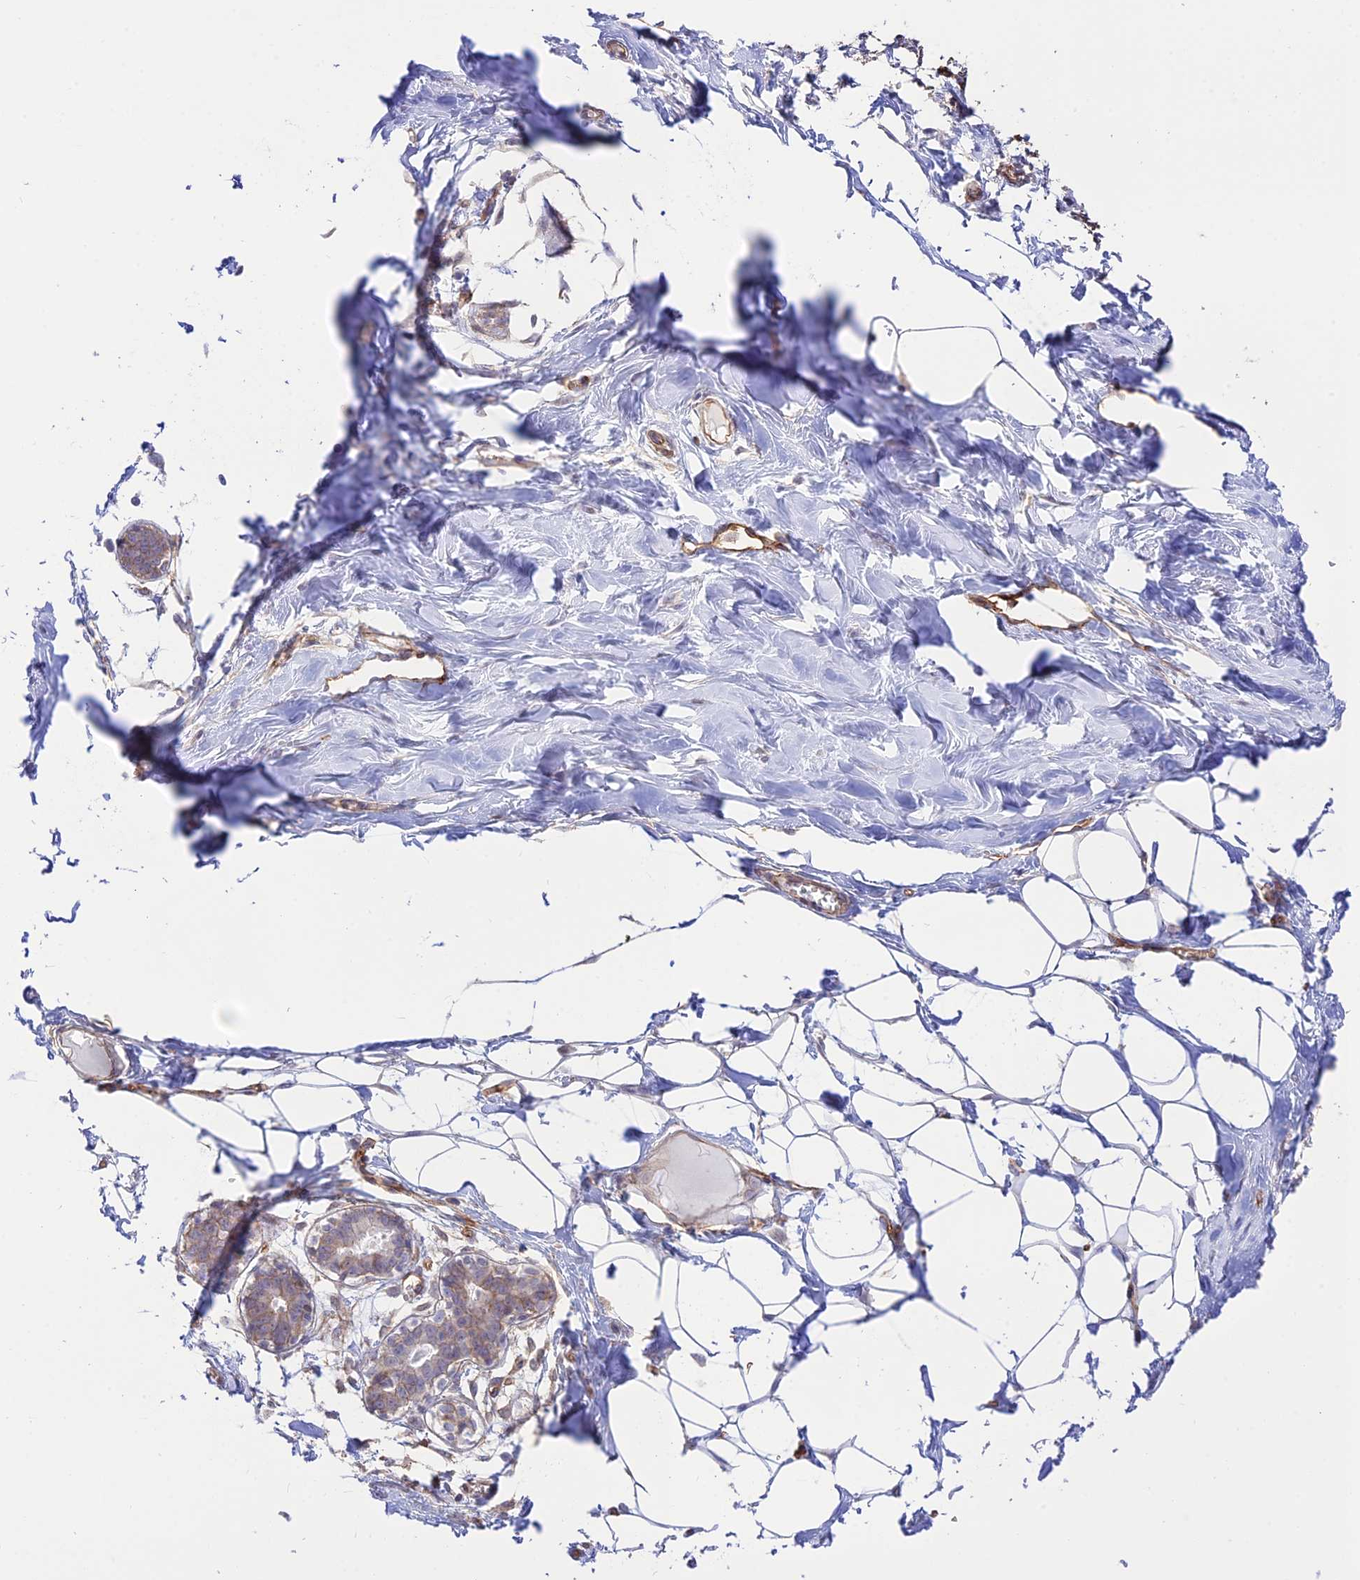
{"staining": {"intensity": "weak", "quantity": "25%-75%", "location": "cytoplasmic/membranous"}, "tissue": "breast", "cell_type": "Adipocytes", "image_type": "normal", "snomed": [{"axis": "morphology", "description": "Normal tissue, NOS"}, {"axis": "topography", "description": "Breast"}], "caption": "Immunohistochemistry (IHC) histopathology image of unremarkable breast: human breast stained using immunohistochemistry demonstrates low levels of weak protein expression localized specifically in the cytoplasmic/membranous of adipocytes, appearing as a cytoplasmic/membranous brown color.", "gene": "YPEL5", "patient": {"sex": "female", "age": 27}}